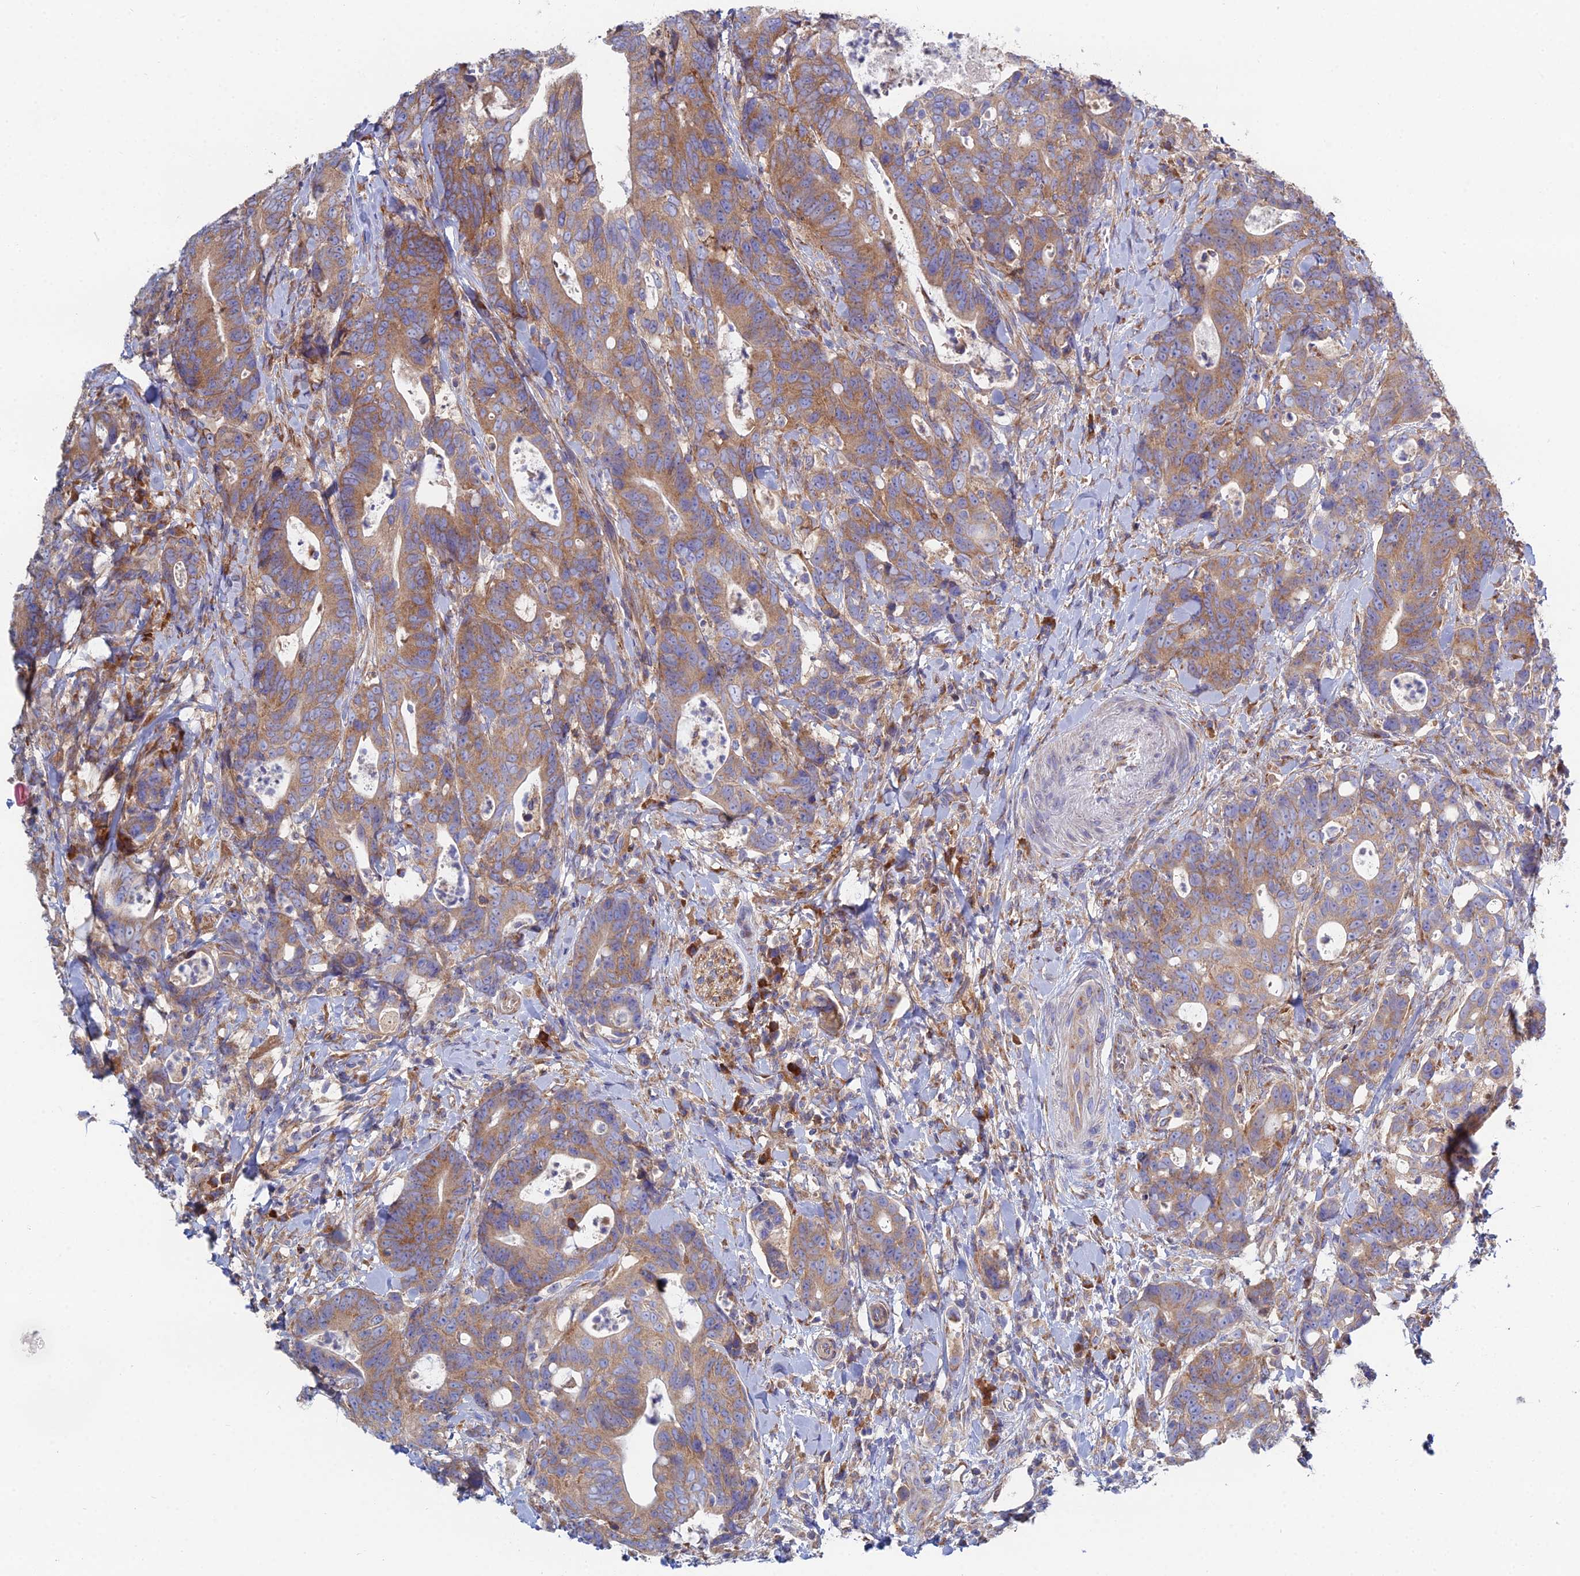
{"staining": {"intensity": "moderate", "quantity": ">75%", "location": "cytoplasmic/membranous"}, "tissue": "colorectal cancer", "cell_type": "Tumor cells", "image_type": "cancer", "snomed": [{"axis": "morphology", "description": "Adenocarcinoma, NOS"}, {"axis": "topography", "description": "Colon"}], "caption": "Colorectal cancer (adenocarcinoma) was stained to show a protein in brown. There is medium levels of moderate cytoplasmic/membranous expression in approximately >75% of tumor cells.", "gene": "CLCN3", "patient": {"sex": "female", "age": 82}}